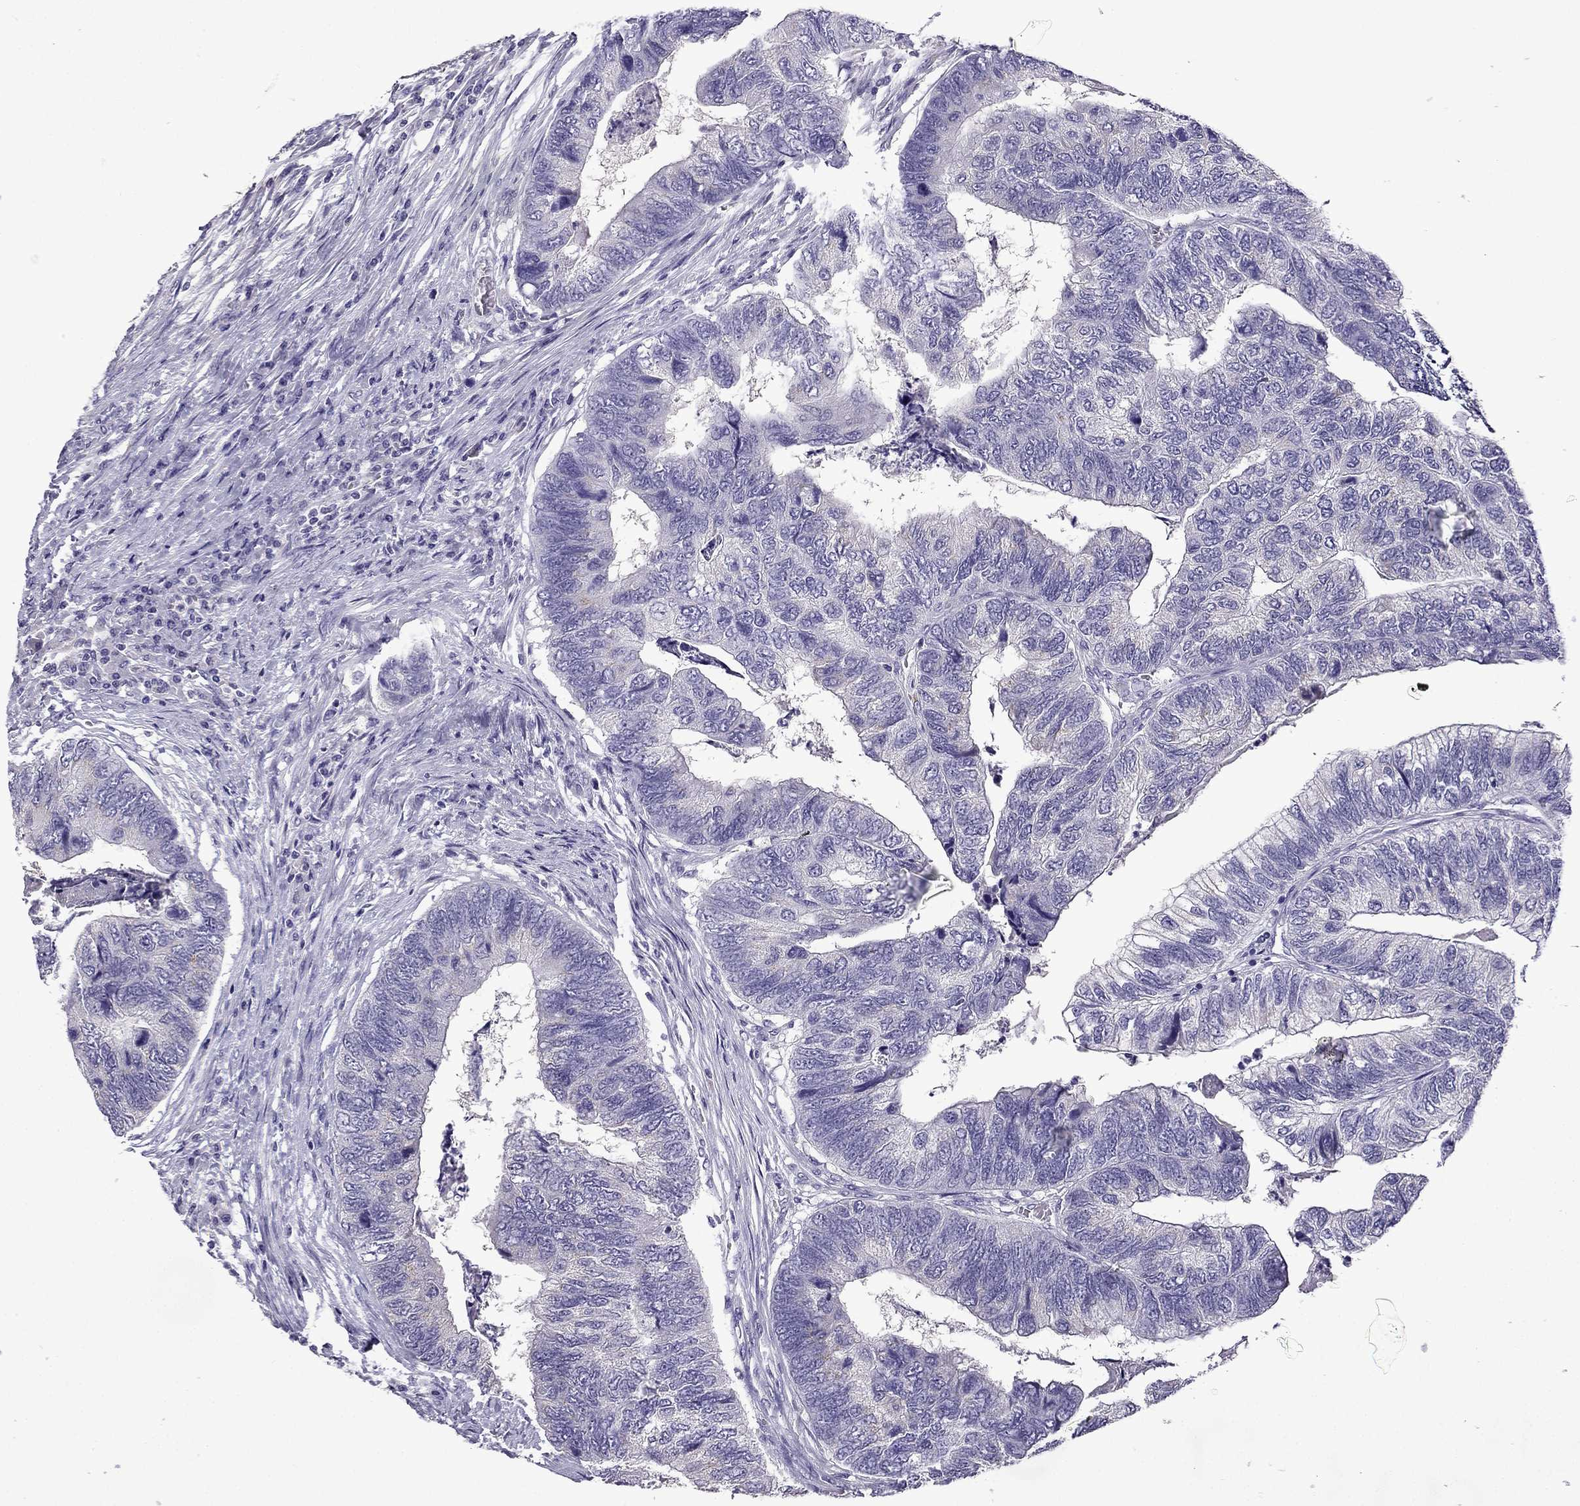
{"staining": {"intensity": "negative", "quantity": "none", "location": "none"}, "tissue": "colorectal cancer", "cell_type": "Tumor cells", "image_type": "cancer", "snomed": [{"axis": "morphology", "description": "Adenocarcinoma, NOS"}, {"axis": "topography", "description": "Colon"}], "caption": "High magnification brightfield microscopy of colorectal adenocarcinoma stained with DAB (brown) and counterstained with hematoxylin (blue): tumor cells show no significant staining. Nuclei are stained in blue.", "gene": "TTN", "patient": {"sex": "female", "age": 67}}